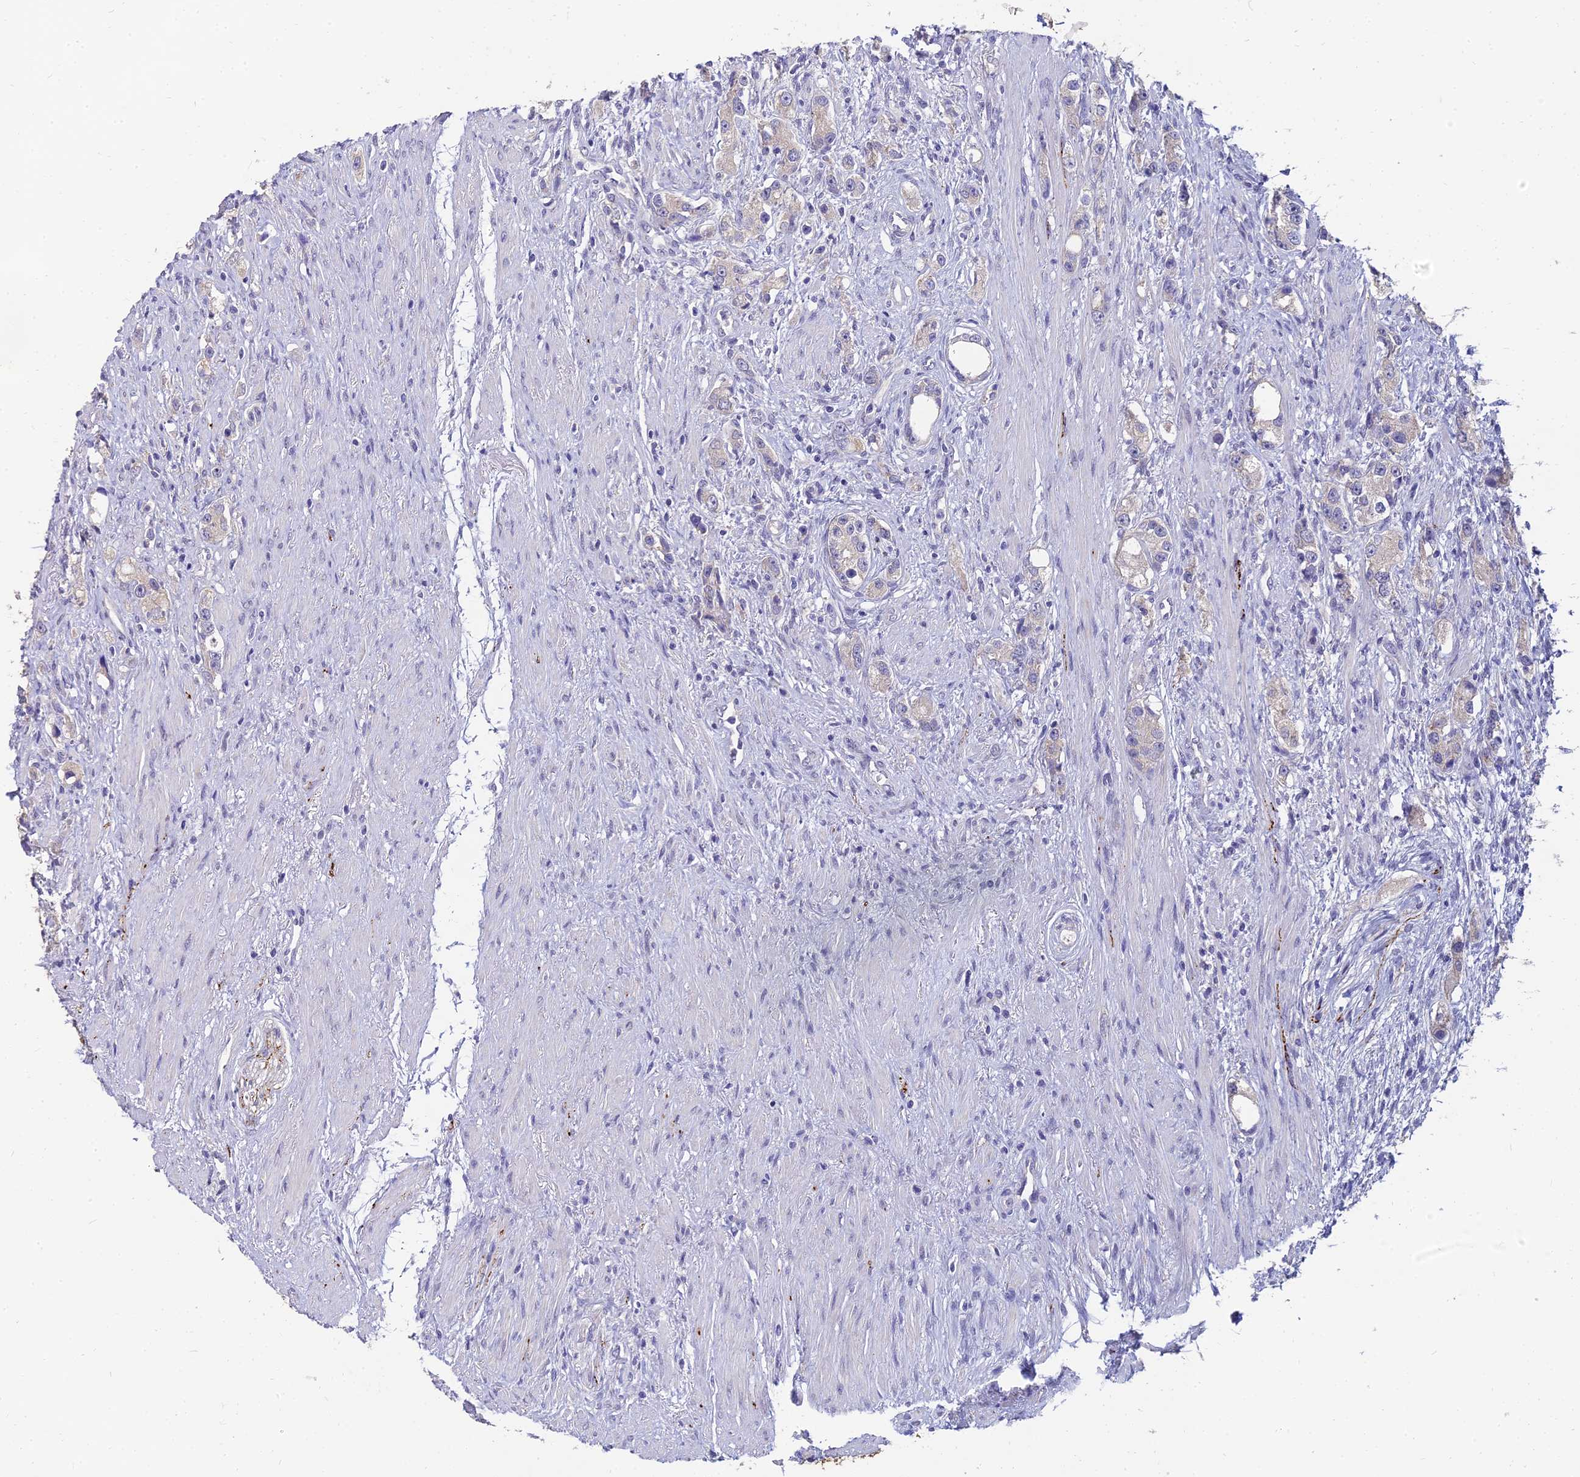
{"staining": {"intensity": "negative", "quantity": "none", "location": "none"}, "tissue": "prostate cancer", "cell_type": "Tumor cells", "image_type": "cancer", "snomed": [{"axis": "morphology", "description": "Adenocarcinoma, High grade"}, {"axis": "topography", "description": "Prostate"}], "caption": "An immunohistochemistry image of prostate cancer is shown. There is no staining in tumor cells of prostate cancer.", "gene": "NPY", "patient": {"sex": "male", "age": 63}}